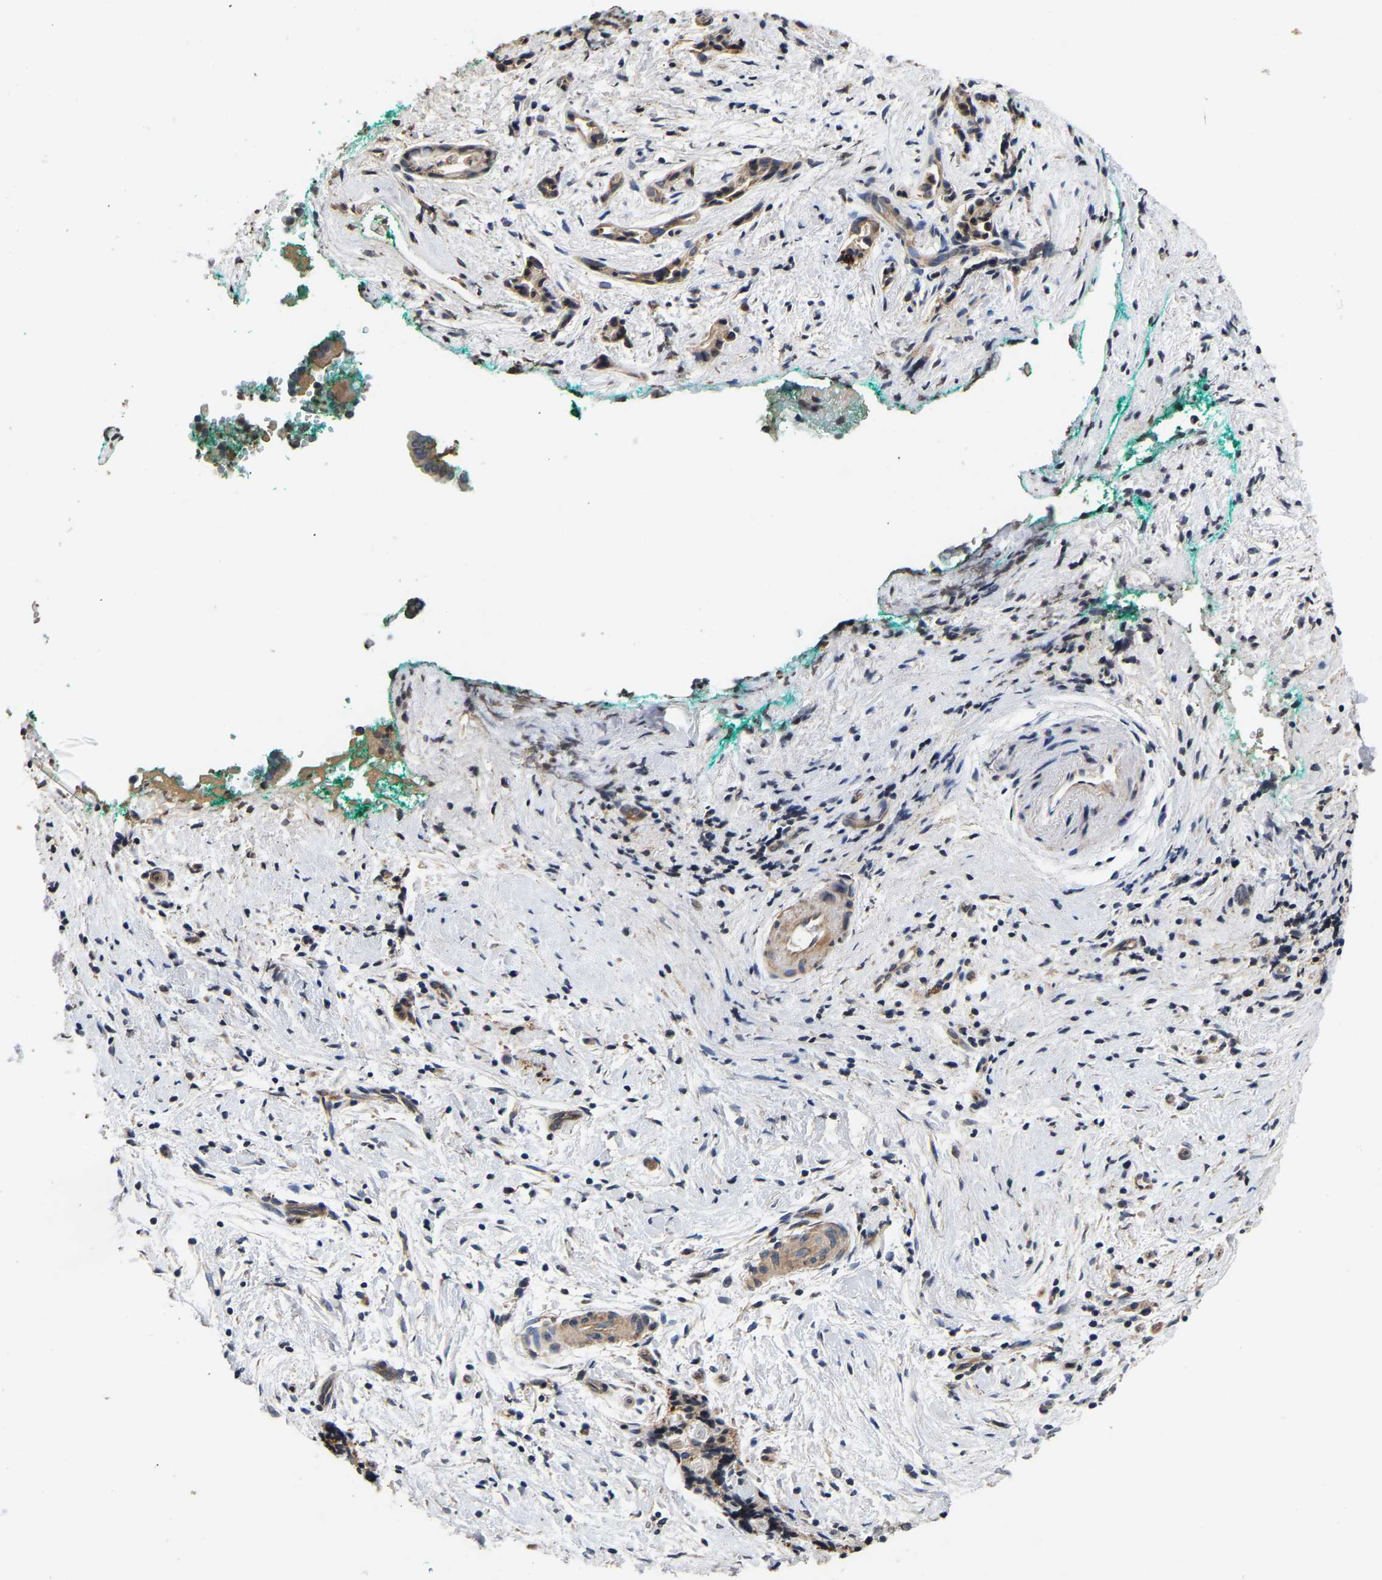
{"staining": {"intensity": "weak", "quantity": ">75%", "location": "cytoplasmic/membranous"}, "tissue": "pancreatic cancer", "cell_type": "Tumor cells", "image_type": "cancer", "snomed": [{"axis": "morphology", "description": "Adenocarcinoma, NOS"}, {"axis": "topography", "description": "Pancreas"}], "caption": "Human pancreatic cancer stained for a protein (brown) shows weak cytoplasmic/membranous positive positivity in about >75% of tumor cells.", "gene": "AIMP2", "patient": {"sex": "female", "age": 70}}